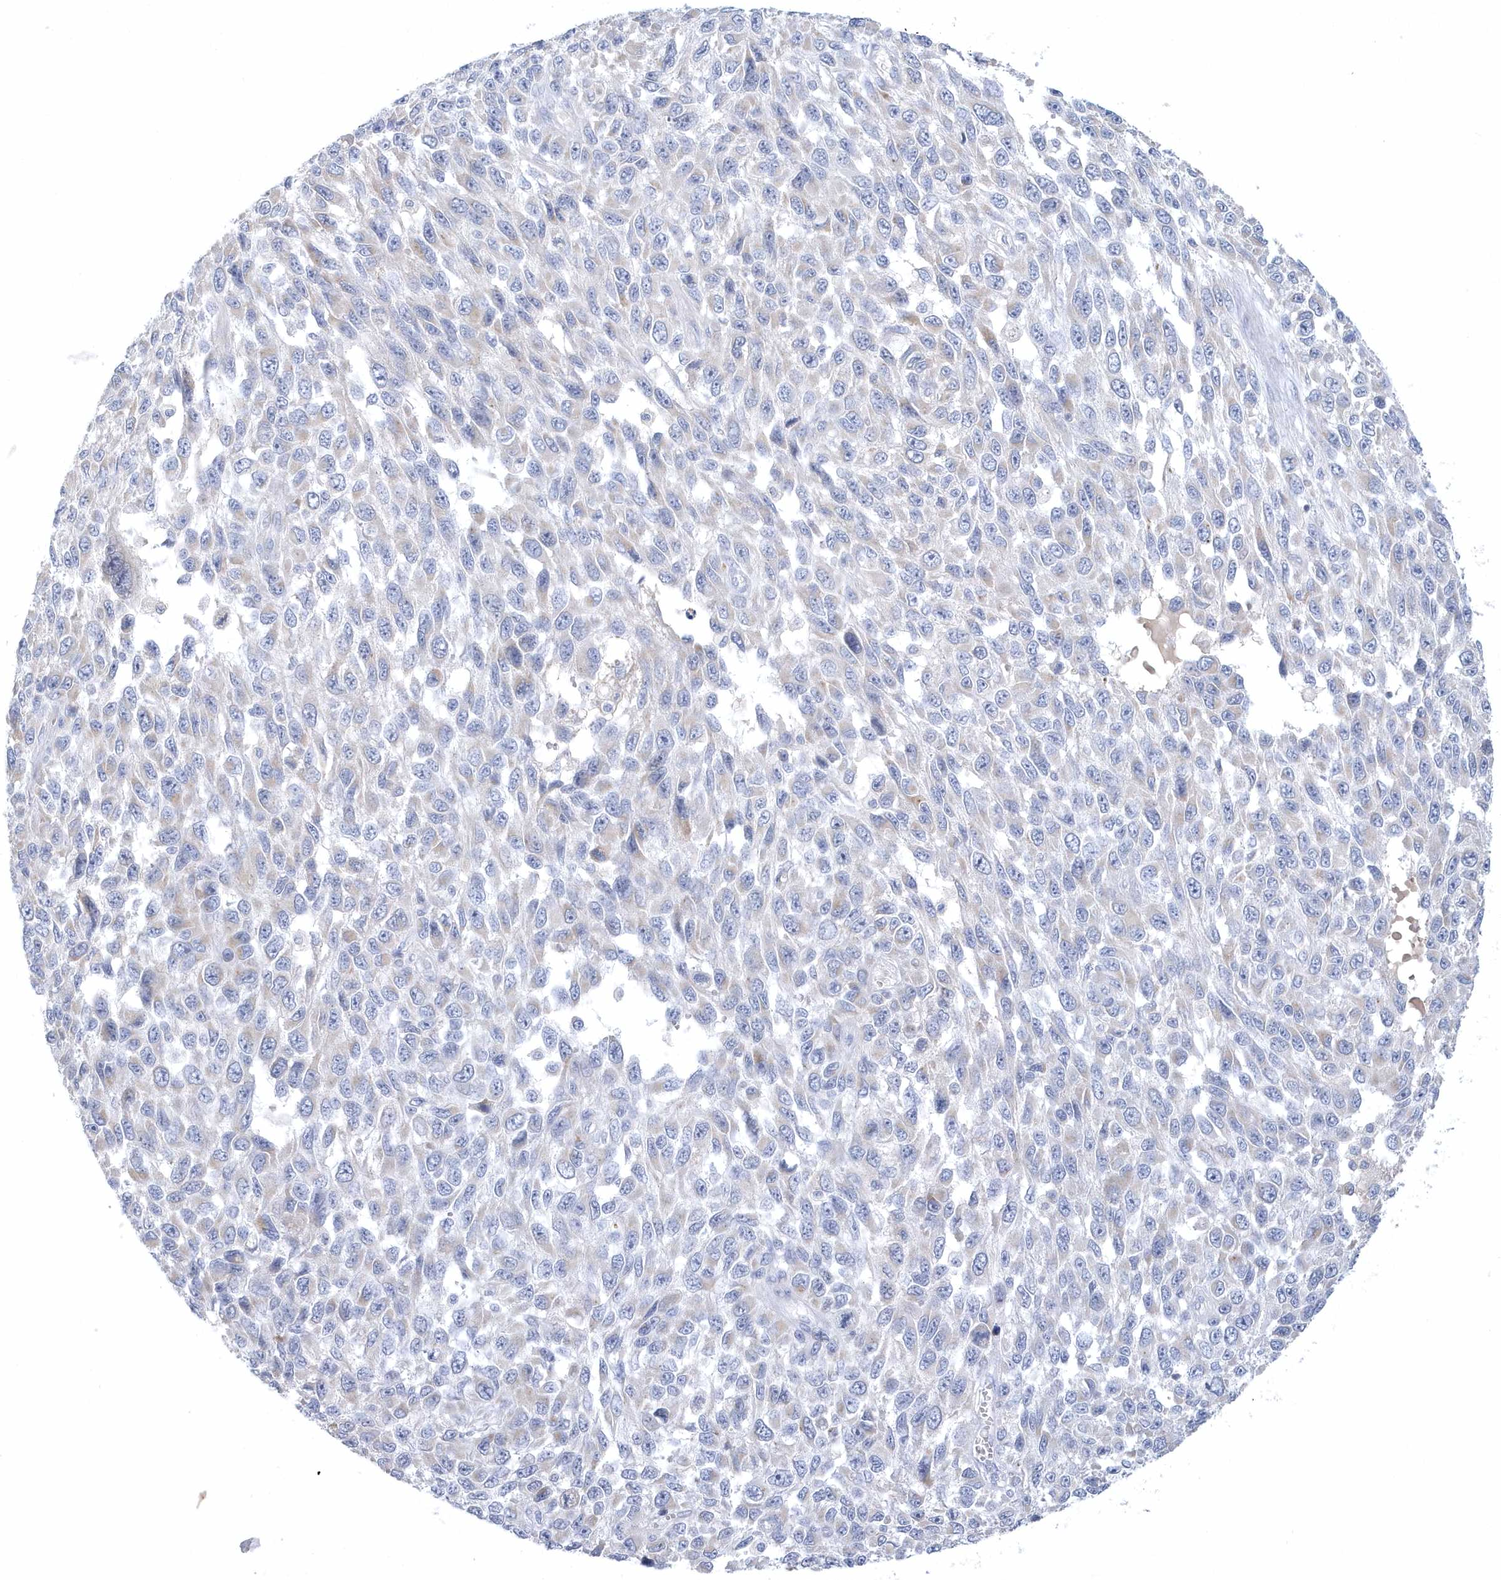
{"staining": {"intensity": "negative", "quantity": "none", "location": "none"}, "tissue": "melanoma", "cell_type": "Tumor cells", "image_type": "cancer", "snomed": [{"axis": "morphology", "description": "Malignant melanoma, NOS"}, {"axis": "topography", "description": "Skin"}], "caption": "The photomicrograph exhibits no significant positivity in tumor cells of malignant melanoma.", "gene": "NIPAL1", "patient": {"sex": "female", "age": 96}}